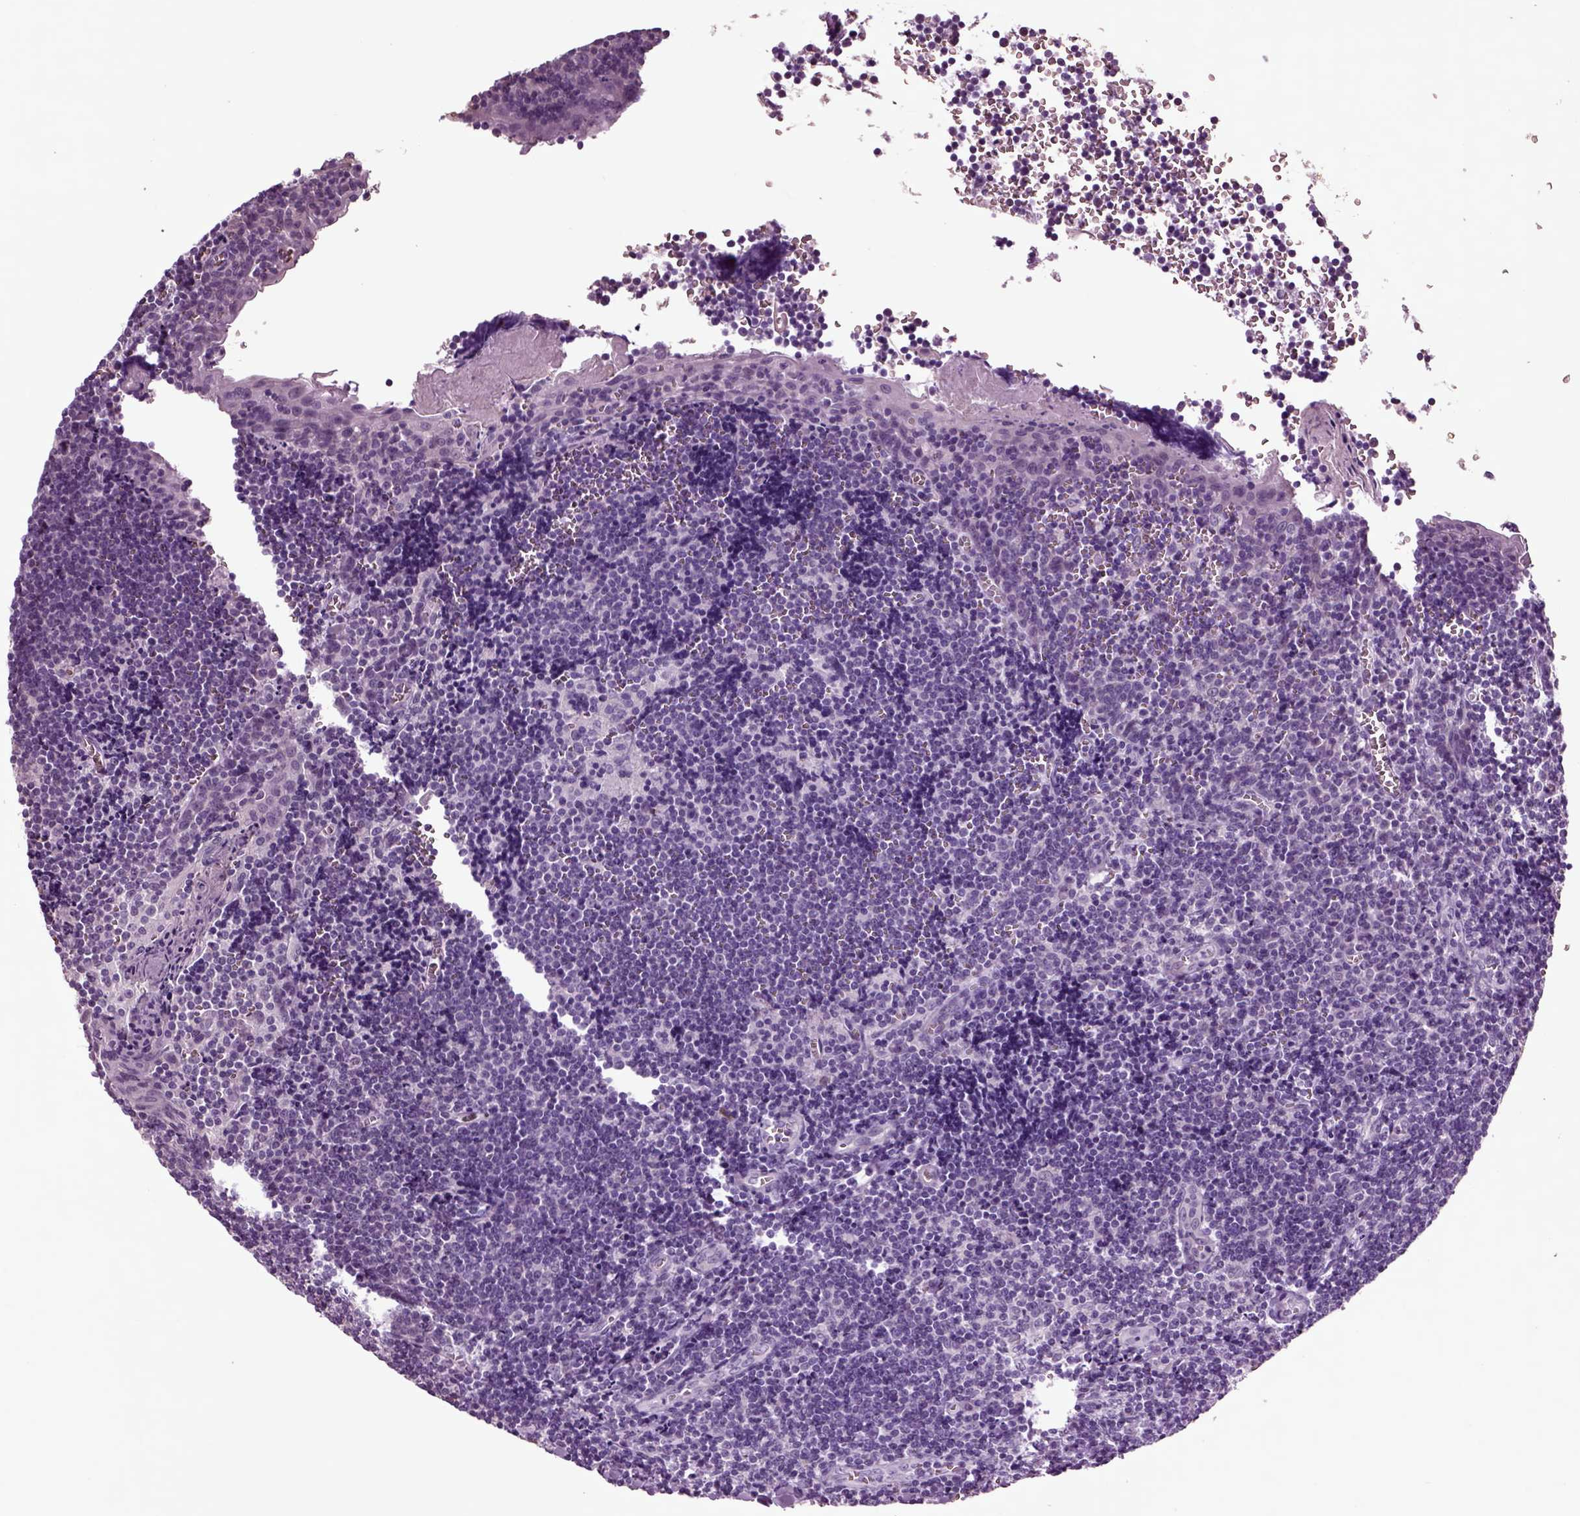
{"staining": {"intensity": "moderate", "quantity": "<25%", "location": "cytoplasmic/membranous,nuclear"}, "tissue": "tonsil", "cell_type": "Germinal center cells", "image_type": "normal", "snomed": [{"axis": "morphology", "description": "Normal tissue, NOS"}, {"axis": "morphology", "description": "Inflammation, NOS"}, {"axis": "topography", "description": "Tonsil"}], "caption": "Protein staining shows moderate cytoplasmic/membranous,nuclear positivity in approximately <25% of germinal center cells in normal tonsil.", "gene": "CHGB", "patient": {"sex": "female", "age": 31}}